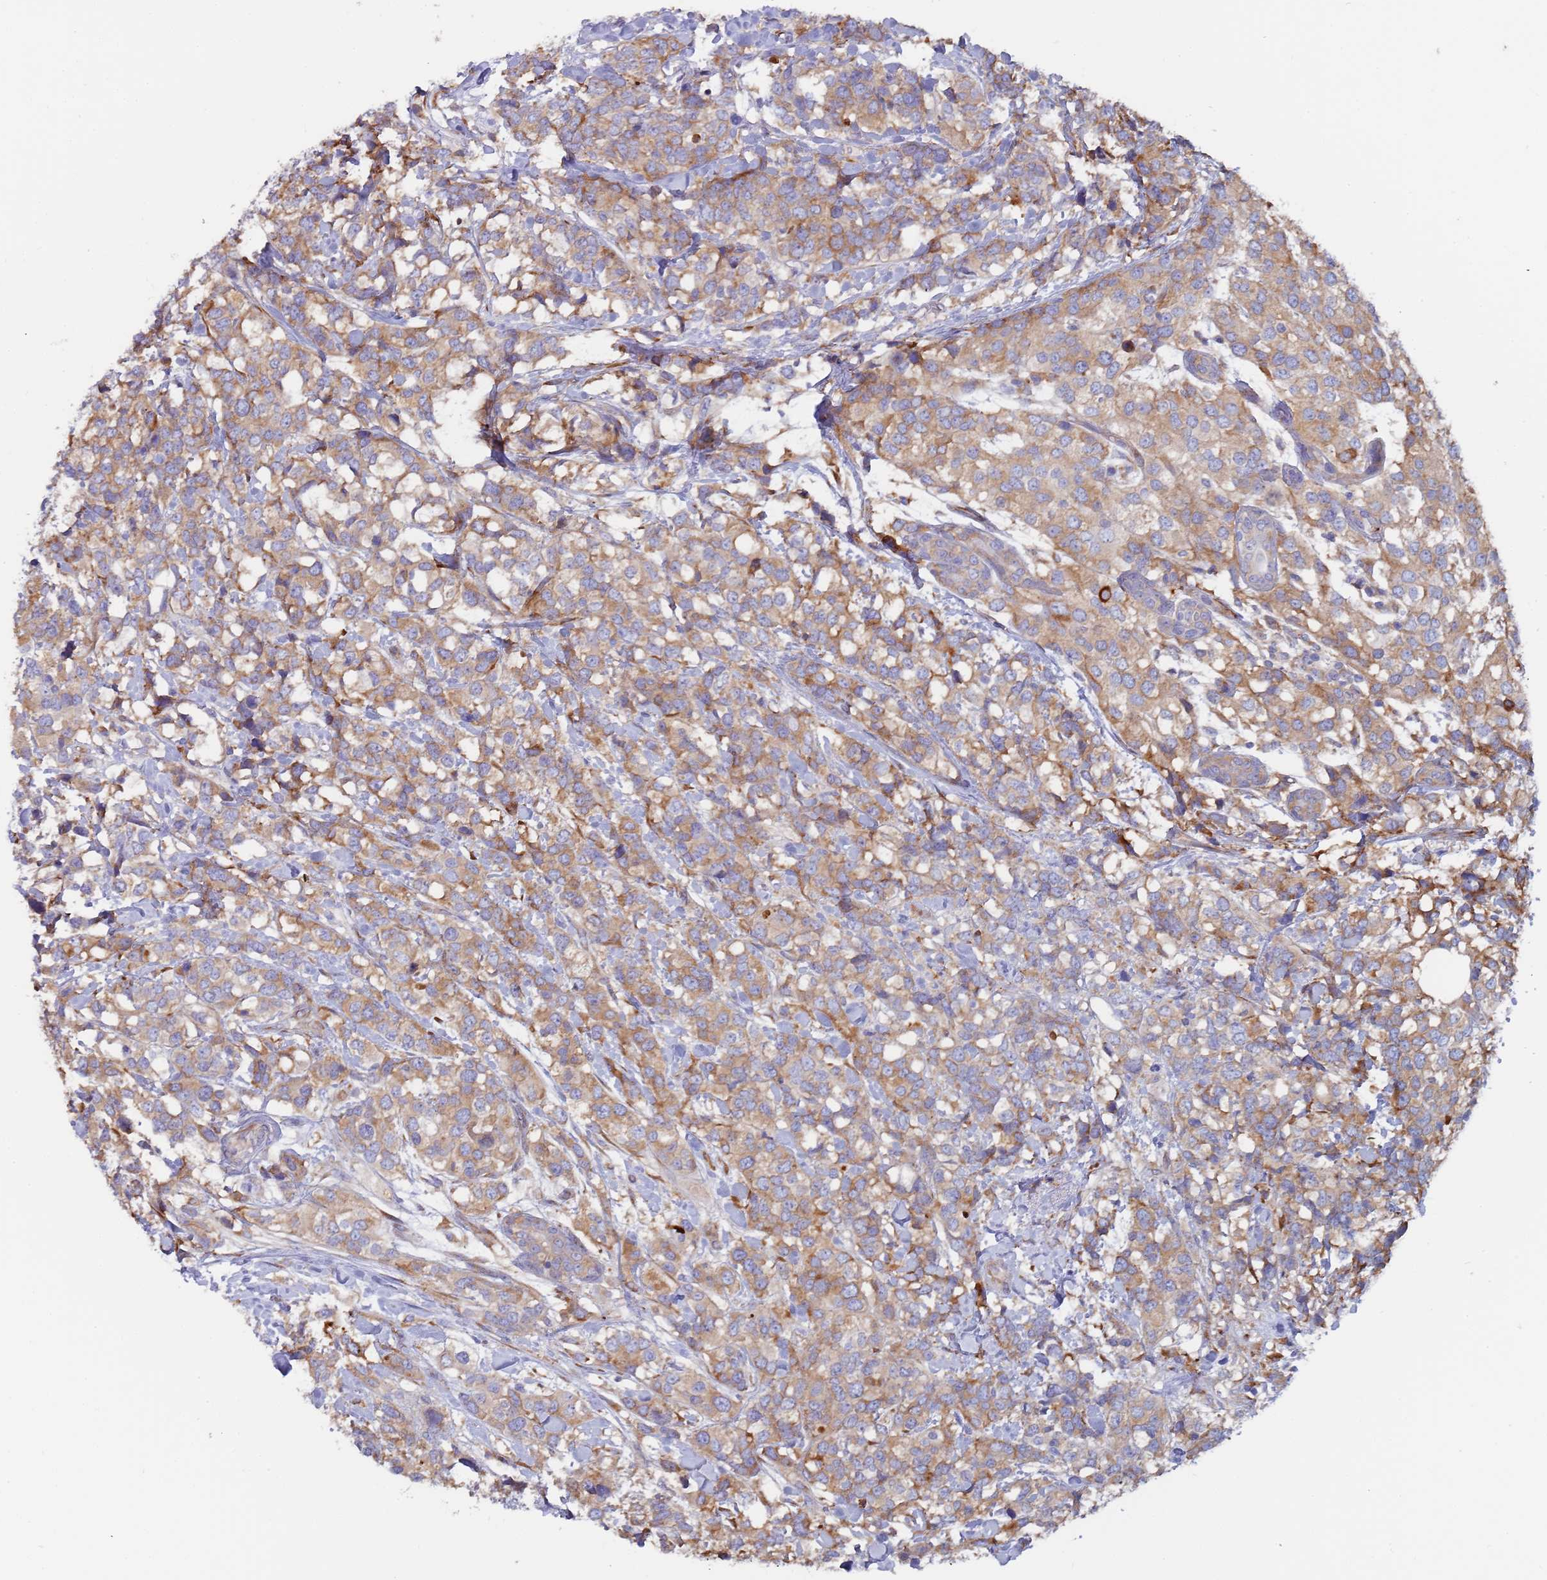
{"staining": {"intensity": "moderate", "quantity": ">75%", "location": "cytoplasmic/membranous"}, "tissue": "breast cancer", "cell_type": "Tumor cells", "image_type": "cancer", "snomed": [{"axis": "morphology", "description": "Lobular carcinoma"}, {"axis": "topography", "description": "Breast"}], "caption": "High-power microscopy captured an IHC histopathology image of breast cancer, revealing moderate cytoplasmic/membranous staining in approximately >75% of tumor cells. (DAB IHC with brightfield microscopy, high magnification).", "gene": "ZNF844", "patient": {"sex": "female", "age": 59}}